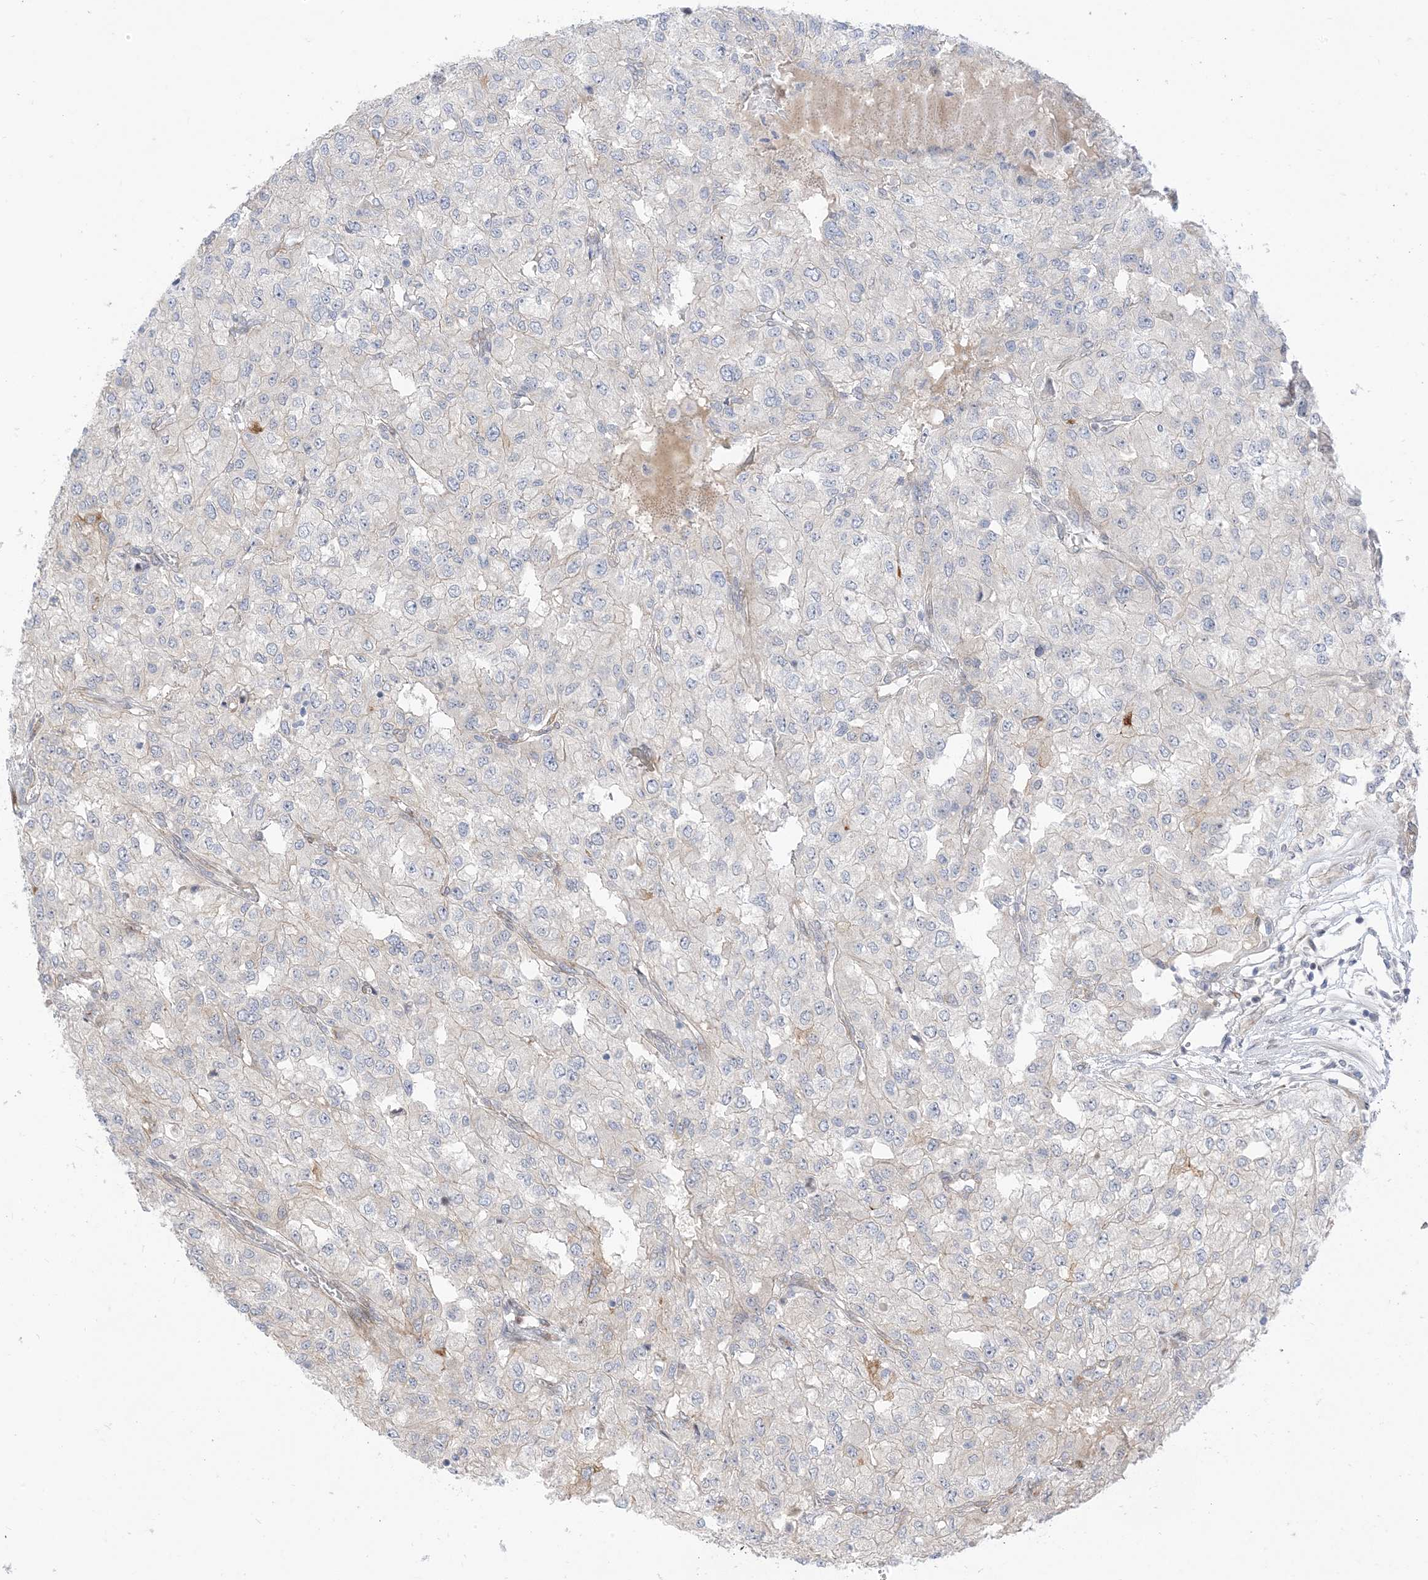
{"staining": {"intensity": "negative", "quantity": "none", "location": "none"}, "tissue": "renal cancer", "cell_type": "Tumor cells", "image_type": "cancer", "snomed": [{"axis": "morphology", "description": "Adenocarcinoma, NOS"}, {"axis": "topography", "description": "Kidney"}], "caption": "Human renal cancer (adenocarcinoma) stained for a protein using immunohistochemistry (IHC) exhibits no staining in tumor cells.", "gene": "TYSND1", "patient": {"sex": "female", "age": 54}}